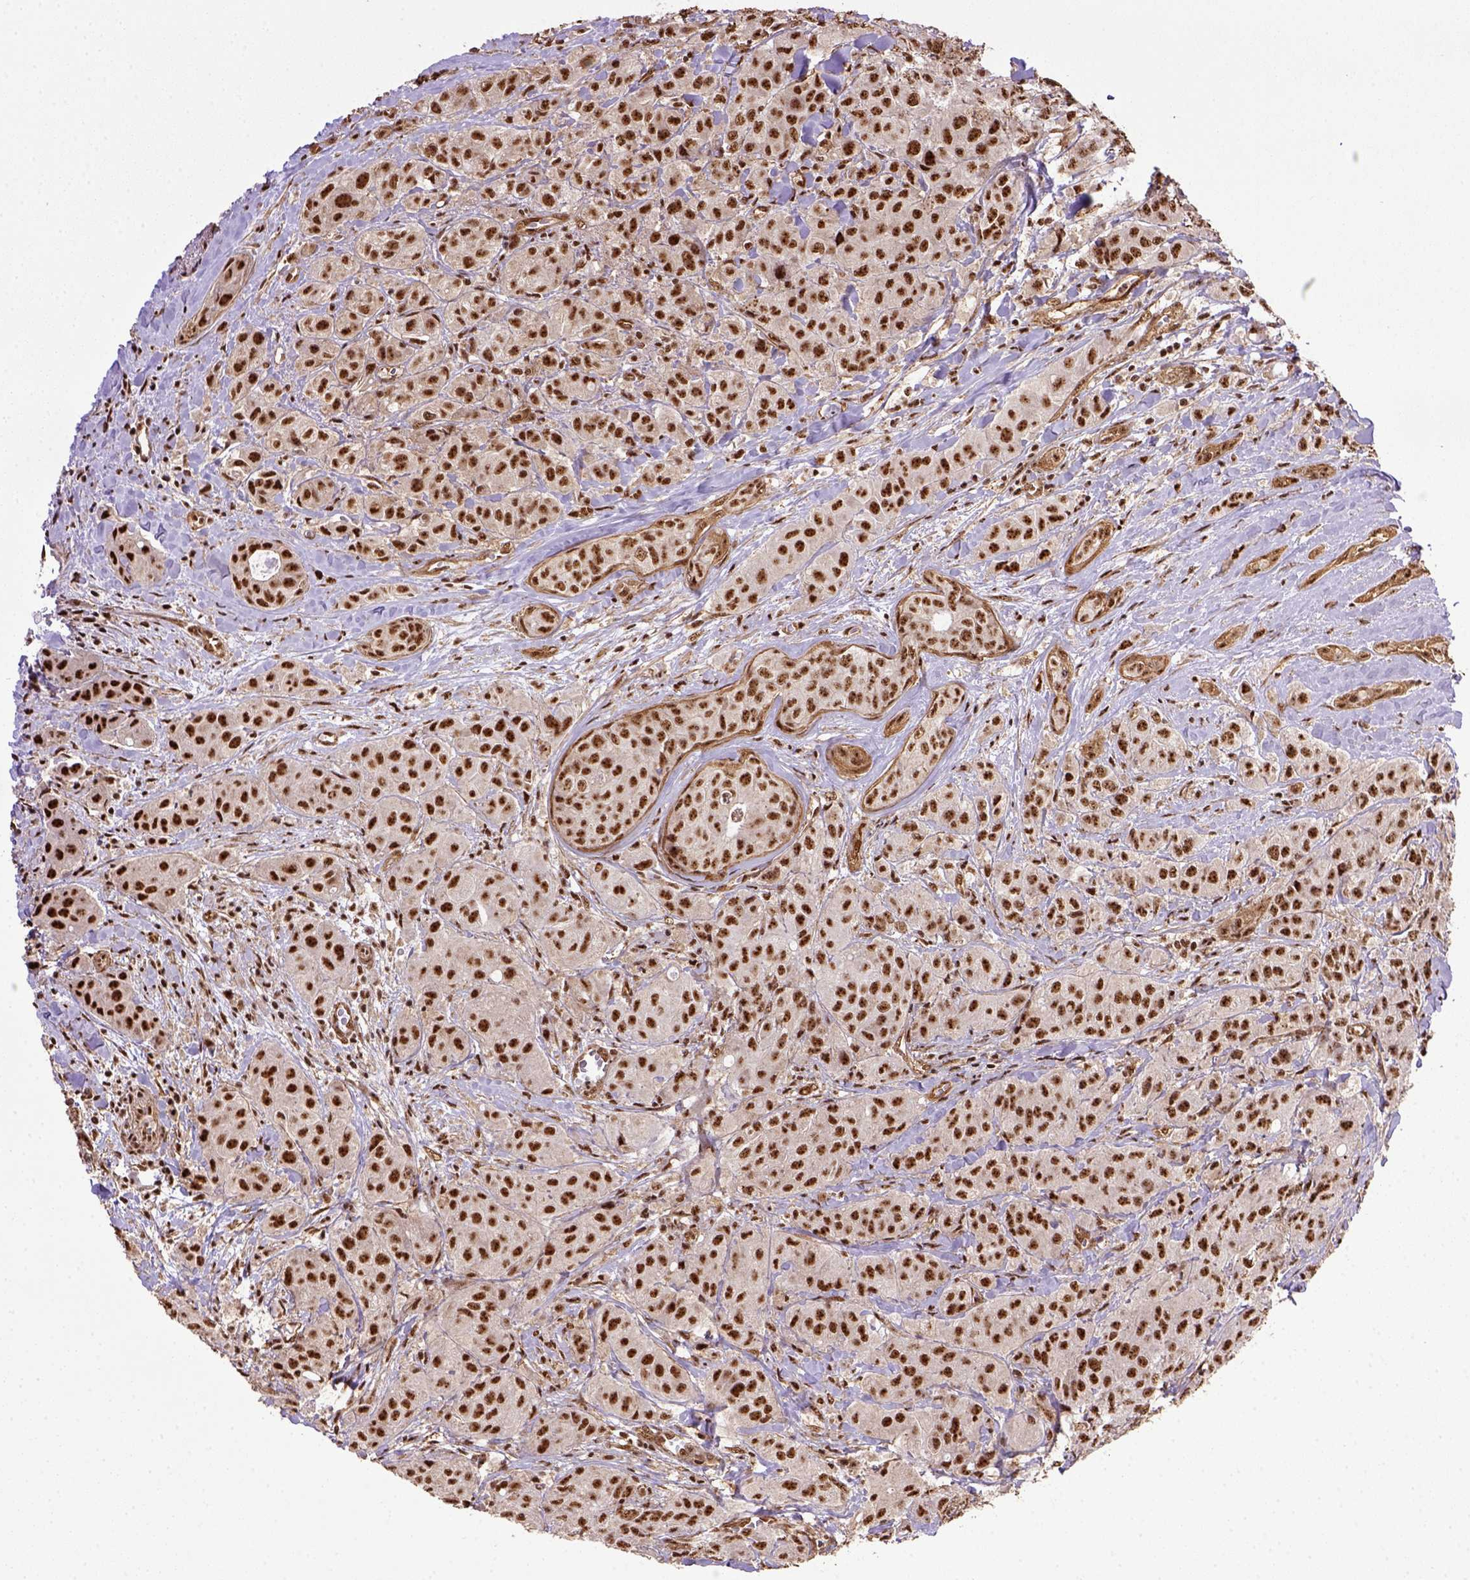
{"staining": {"intensity": "strong", "quantity": ">75%", "location": "nuclear"}, "tissue": "breast cancer", "cell_type": "Tumor cells", "image_type": "cancer", "snomed": [{"axis": "morphology", "description": "Duct carcinoma"}, {"axis": "topography", "description": "Breast"}], "caption": "Protein staining demonstrates strong nuclear staining in about >75% of tumor cells in breast cancer (intraductal carcinoma).", "gene": "PPIG", "patient": {"sex": "female", "age": 43}}